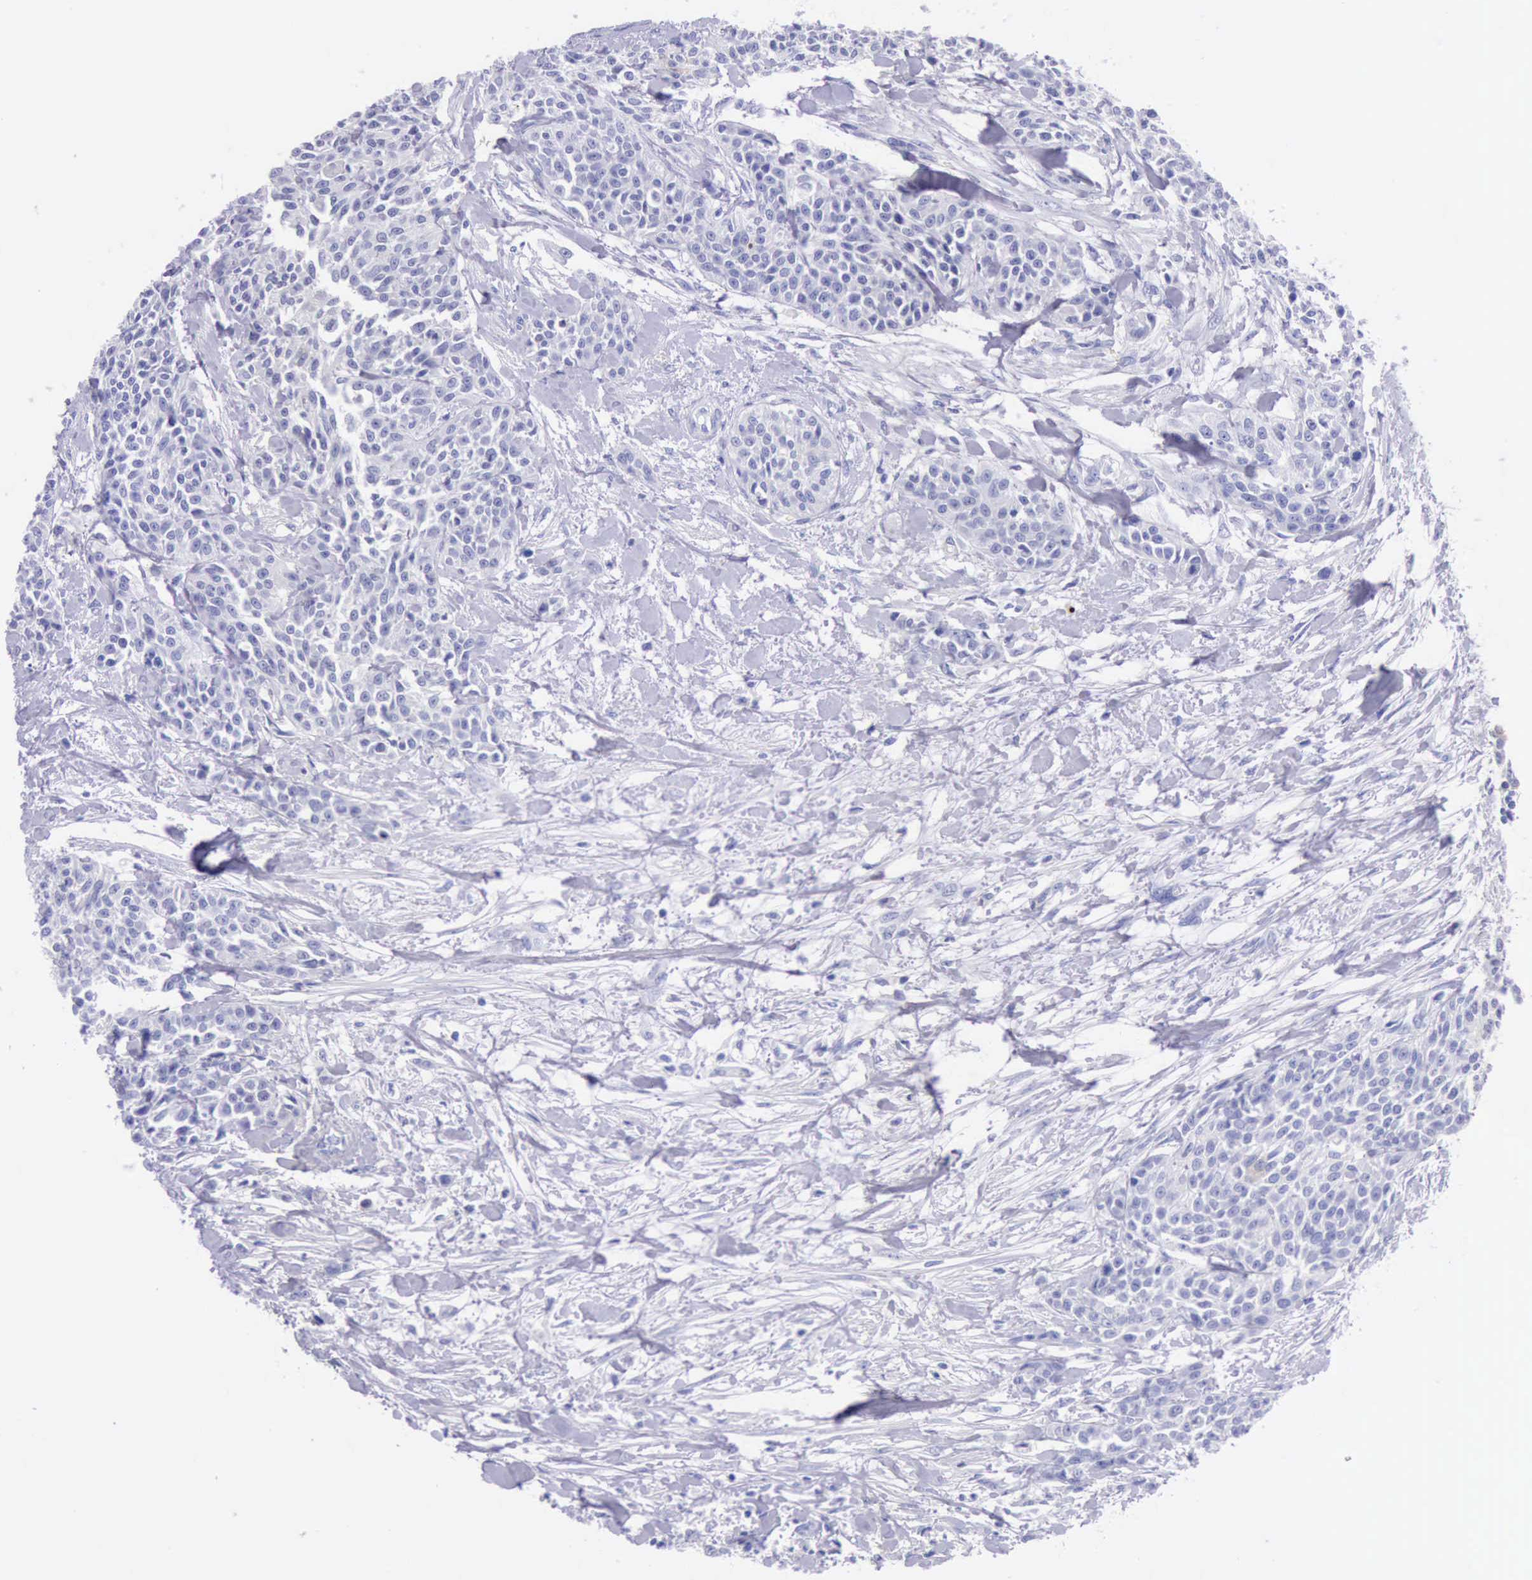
{"staining": {"intensity": "negative", "quantity": "none", "location": "none"}, "tissue": "urothelial cancer", "cell_type": "Tumor cells", "image_type": "cancer", "snomed": [{"axis": "morphology", "description": "Urothelial carcinoma, High grade"}, {"axis": "topography", "description": "Urinary bladder"}], "caption": "High-grade urothelial carcinoma was stained to show a protein in brown. There is no significant positivity in tumor cells.", "gene": "KRT8", "patient": {"sex": "male", "age": 56}}